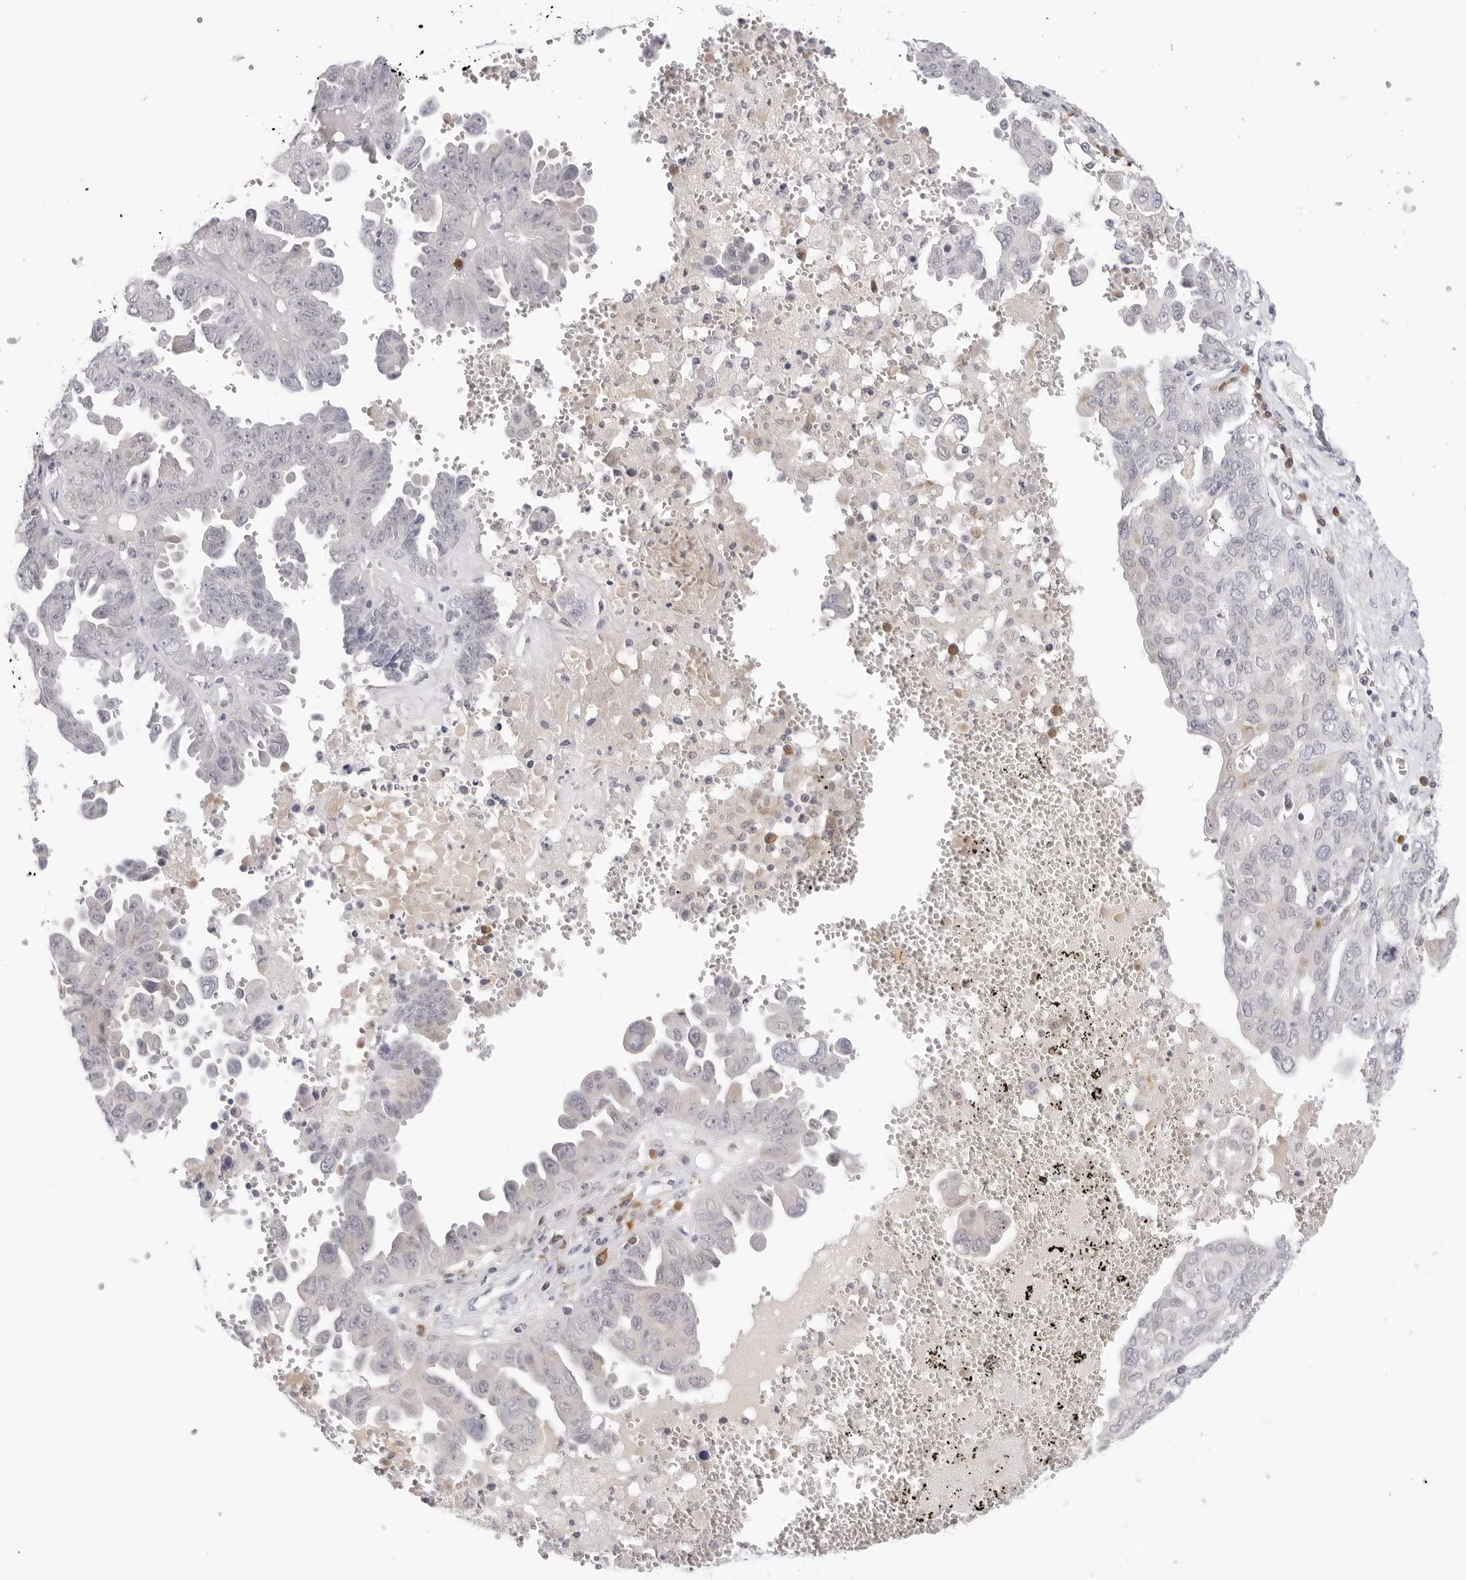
{"staining": {"intensity": "weak", "quantity": "<25%", "location": "cytoplasmic/membranous"}, "tissue": "ovarian cancer", "cell_type": "Tumor cells", "image_type": "cancer", "snomed": [{"axis": "morphology", "description": "Carcinoma, endometroid"}, {"axis": "topography", "description": "Ovary"}], "caption": "DAB (3,3'-diaminobenzidine) immunohistochemical staining of human ovarian cancer exhibits no significant positivity in tumor cells. The staining was performed using DAB (3,3'-diaminobenzidine) to visualize the protein expression in brown, while the nuclei were stained in blue with hematoxylin (Magnification: 20x).", "gene": "EDN2", "patient": {"sex": "female", "age": 62}}